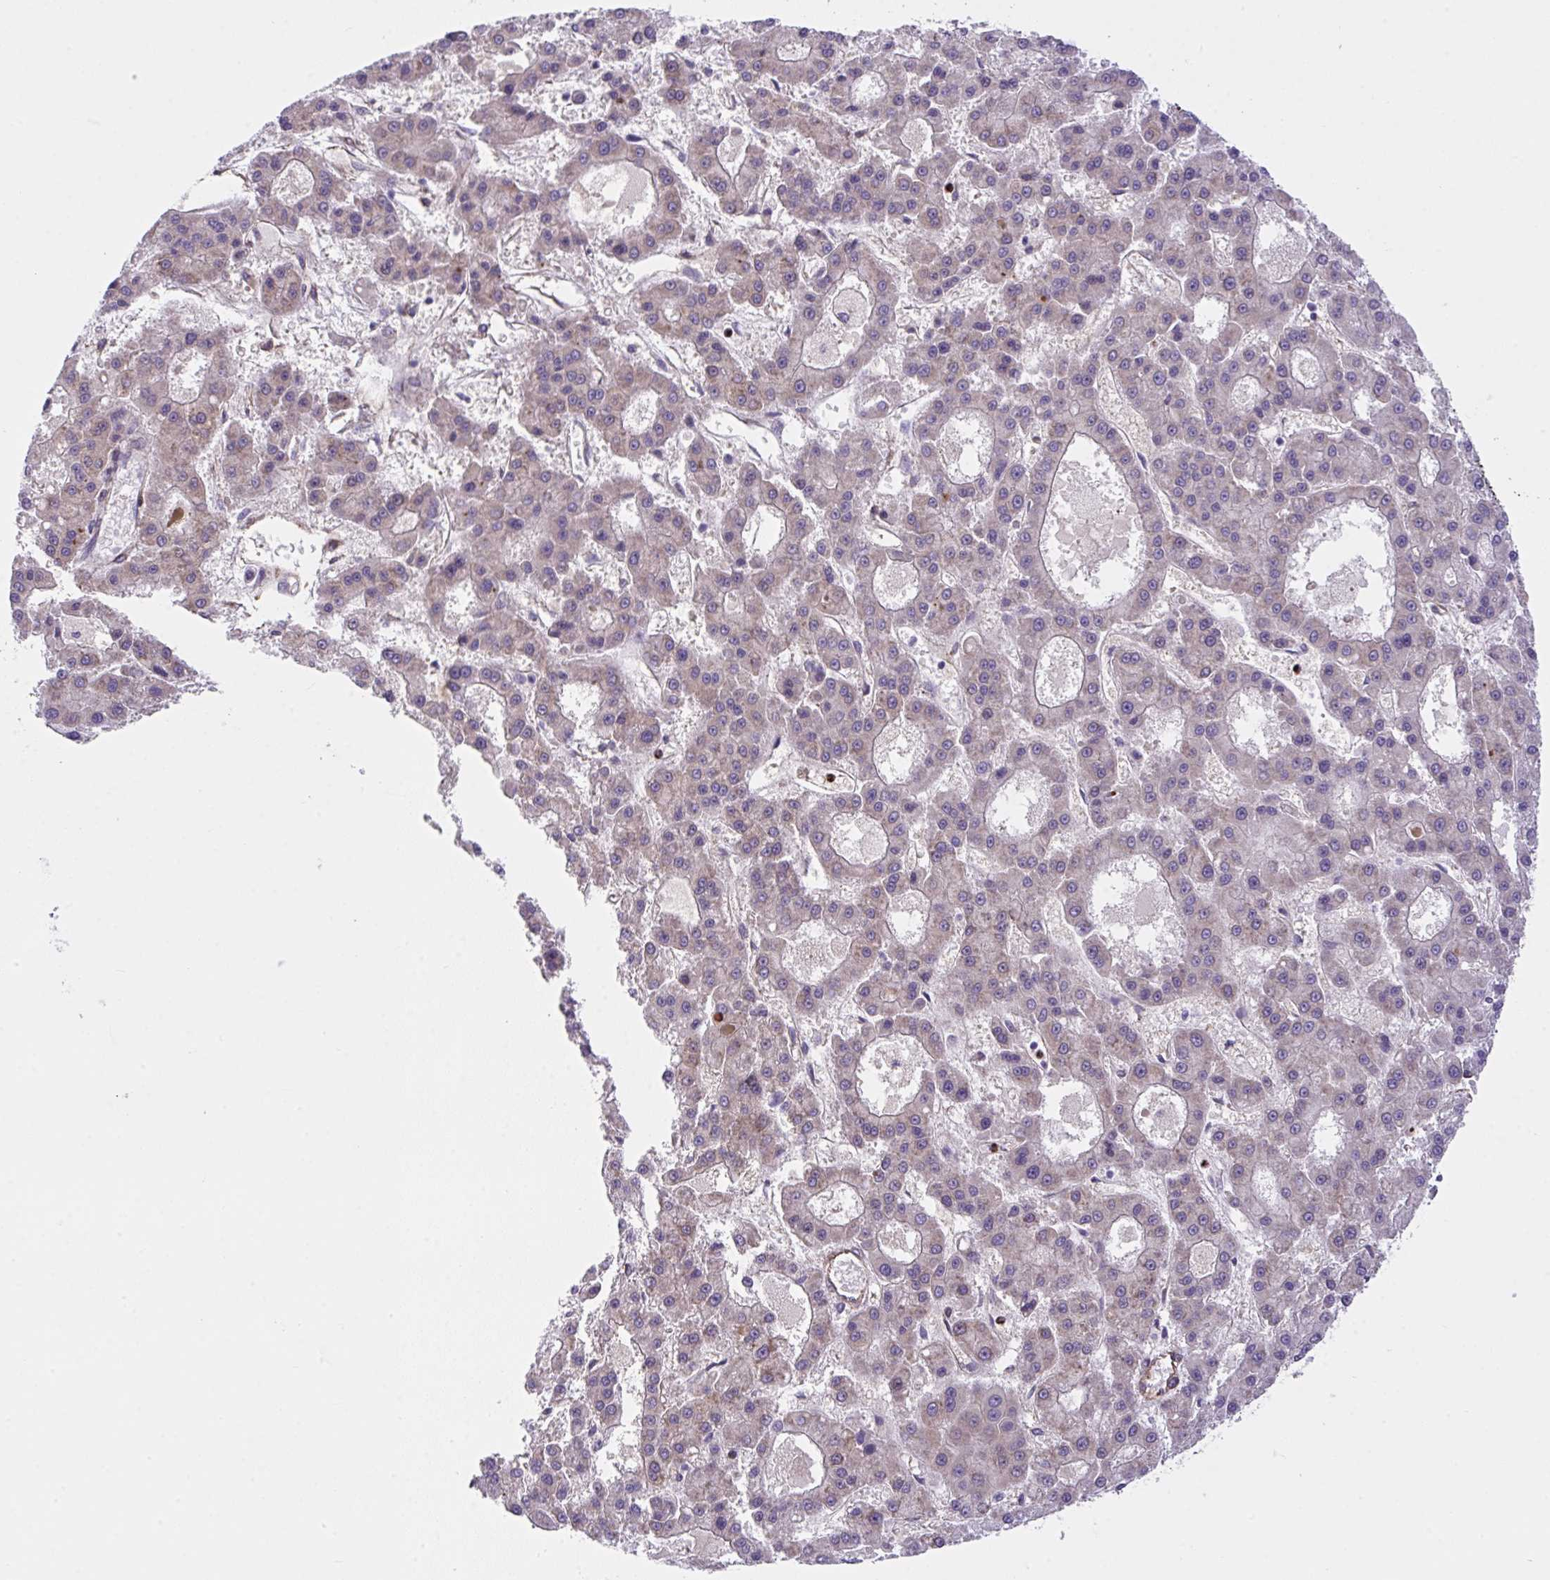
{"staining": {"intensity": "weak", "quantity": "25%-75%", "location": "cytoplasmic/membranous"}, "tissue": "liver cancer", "cell_type": "Tumor cells", "image_type": "cancer", "snomed": [{"axis": "morphology", "description": "Carcinoma, Hepatocellular, NOS"}, {"axis": "topography", "description": "Liver"}], "caption": "Brown immunohistochemical staining in human hepatocellular carcinoma (liver) demonstrates weak cytoplasmic/membranous positivity in approximately 25%-75% of tumor cells. (DAB = brown stain, brightfield microscopy at high magnification).", "gene": "RHOXF1", "patient": {"sex": "male", "age": 70}}